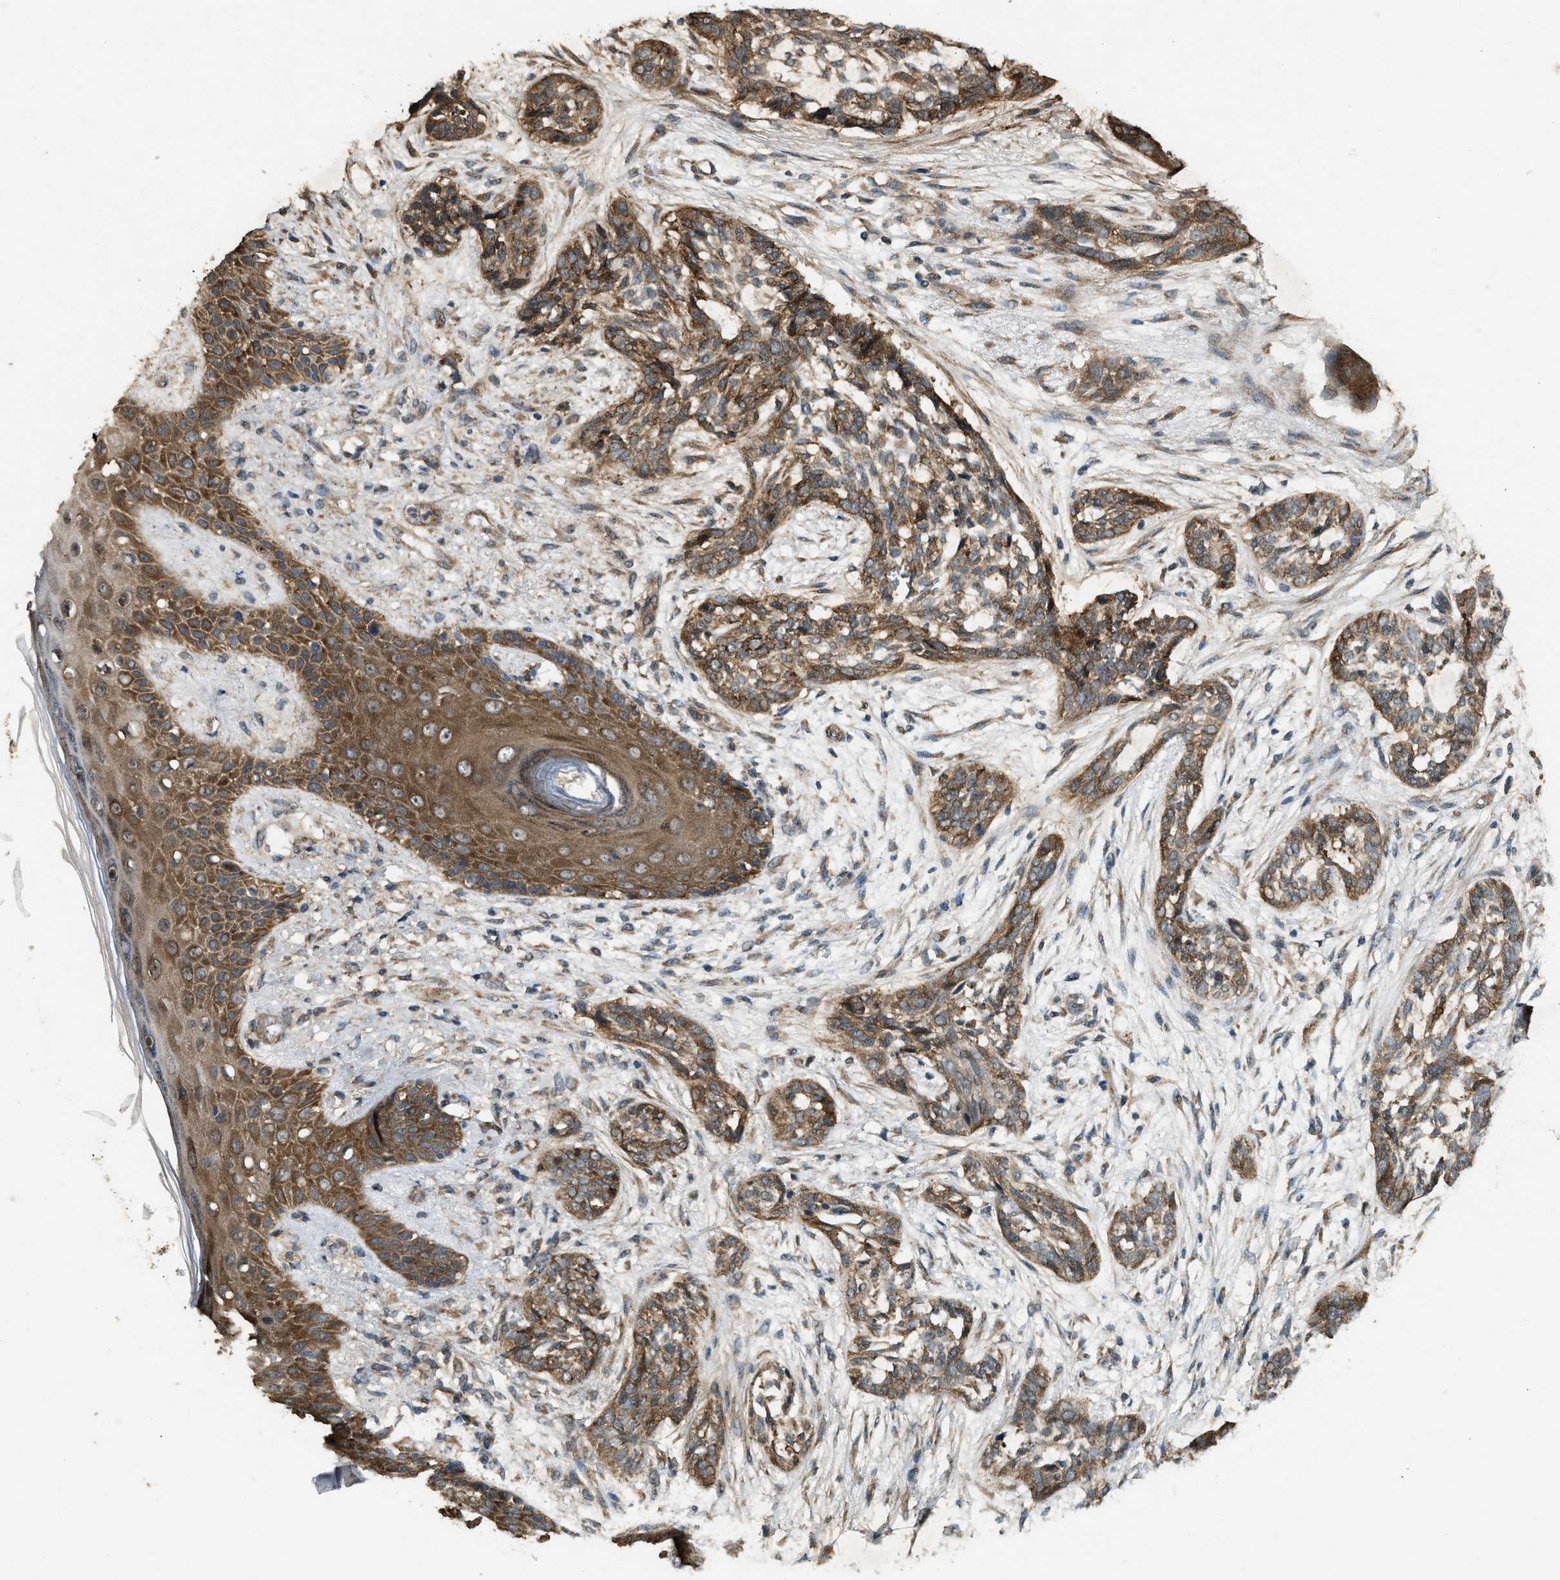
{"staining": {"intensity": "moderate", "quantity": ">75%", "location": "cytoplasmic/membranous"}, "tissue": "skin cancer", "cell_type": "Tumor cells", "image_type": "cancer", "snomed": [{"axis": "morphology", "description": "Basal cell carcinoma"}, {"axis": "topography", "description": "Skin"}], "caption": "Protein staining of skin basal cell carcinoma tissue displays moderate cytoplasmic/membranous staining in about >75% of tumor cells.", "gene": "ARHGEF5", "patient": {"sex": "female", "age": 88}}